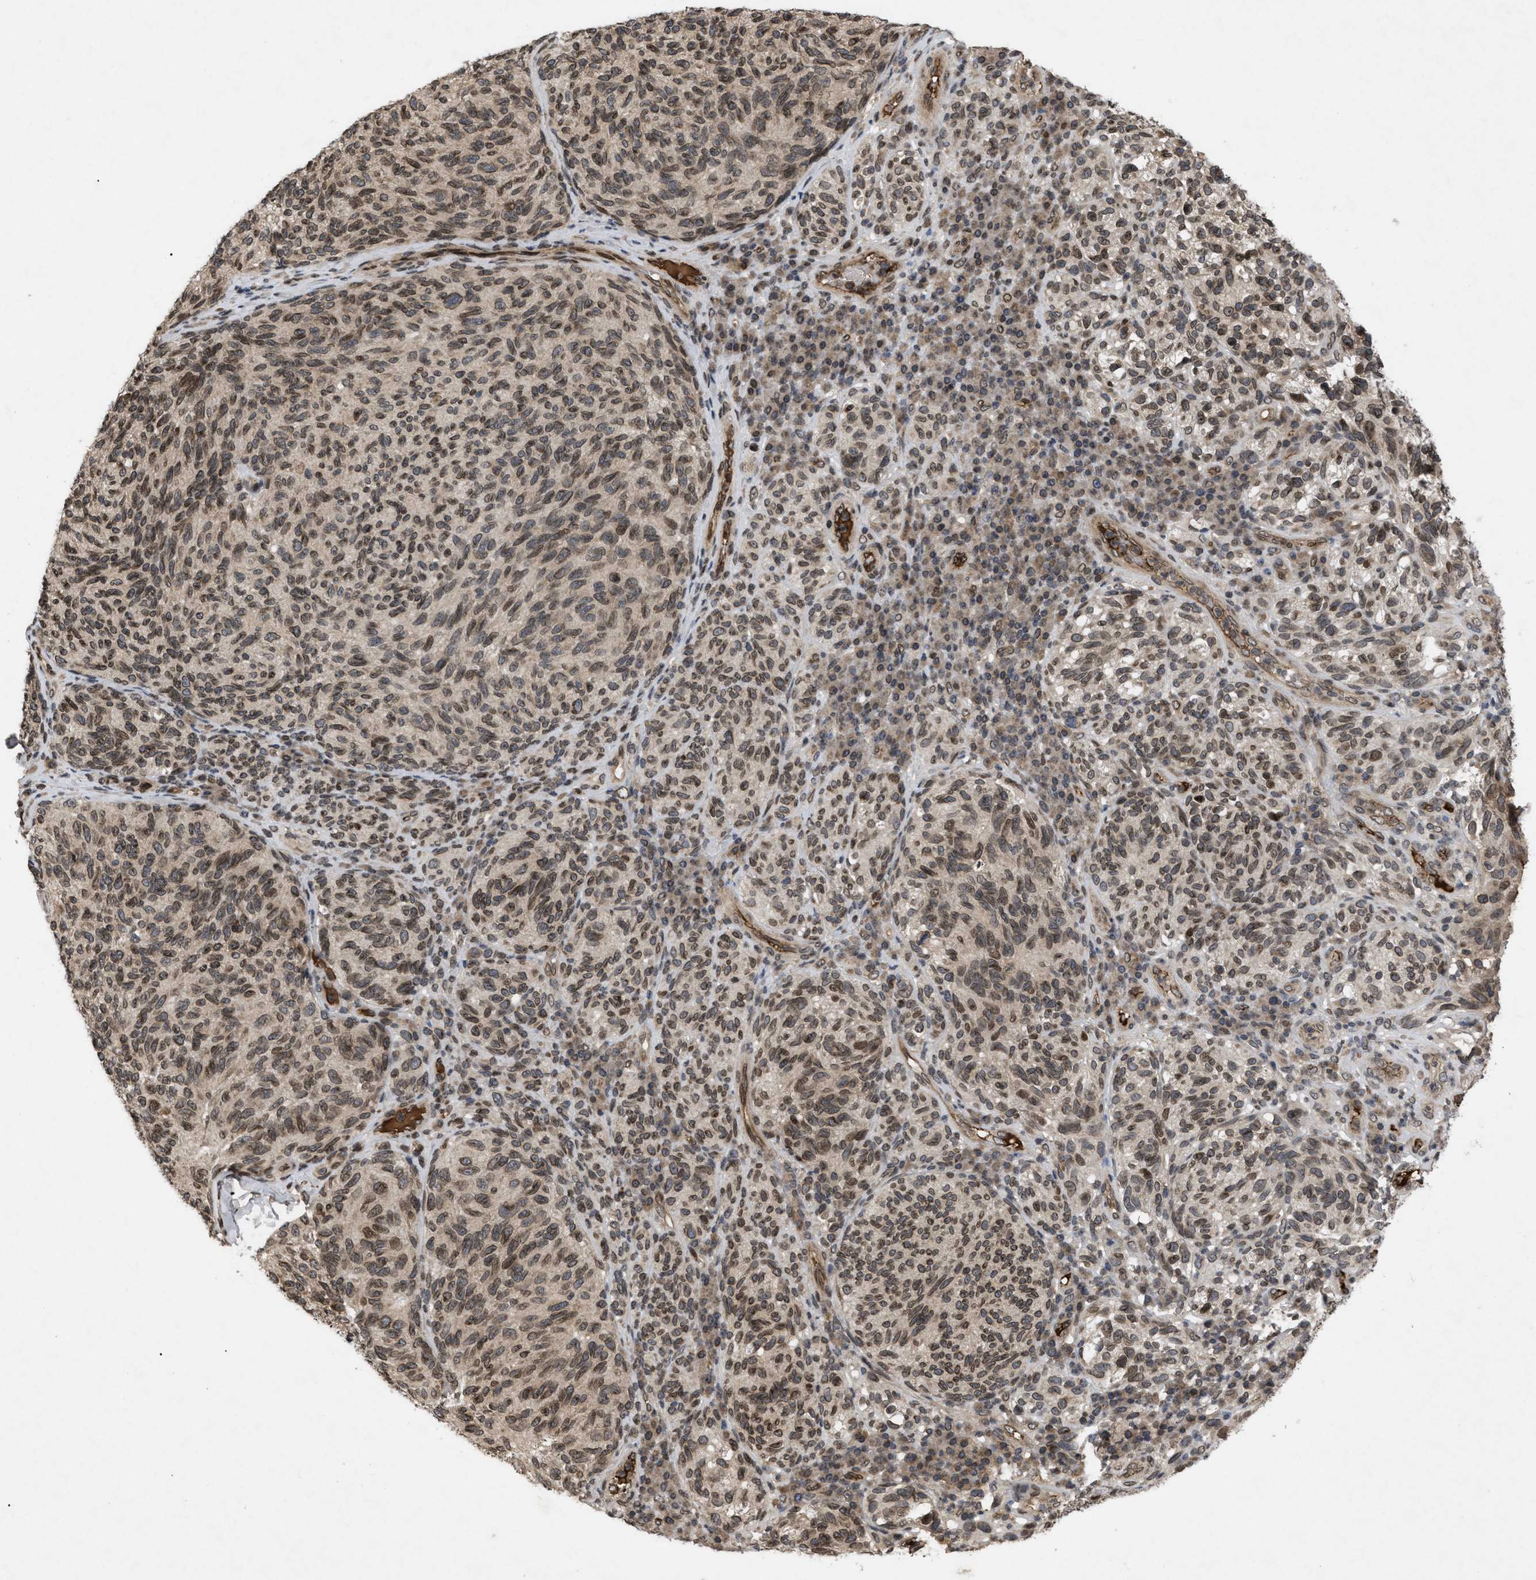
{"staining": {"intensity": "weak", "quantity": ">75%", "location": "nuclear"}, "tissue": "melanoma", "cell_type": "Tumor cells", "image_type": "cancer", "snomed": [{"axis": "morphology", "description": "Malignant melanoma, NOS"}, {"axis": "topography", "description": "Skin"}], "caption": "High-magnification brightfield microscopy of melanoma stained with DAB (3,3'-diaminobenzidine) (brown) and counterstained with hematoxylin (blue). tumor cells exhibit weak nuclear expression is seen in approximately>75% of cells.", "gene": "CRY1", "patient": {"sex": "female", "age": 73}}